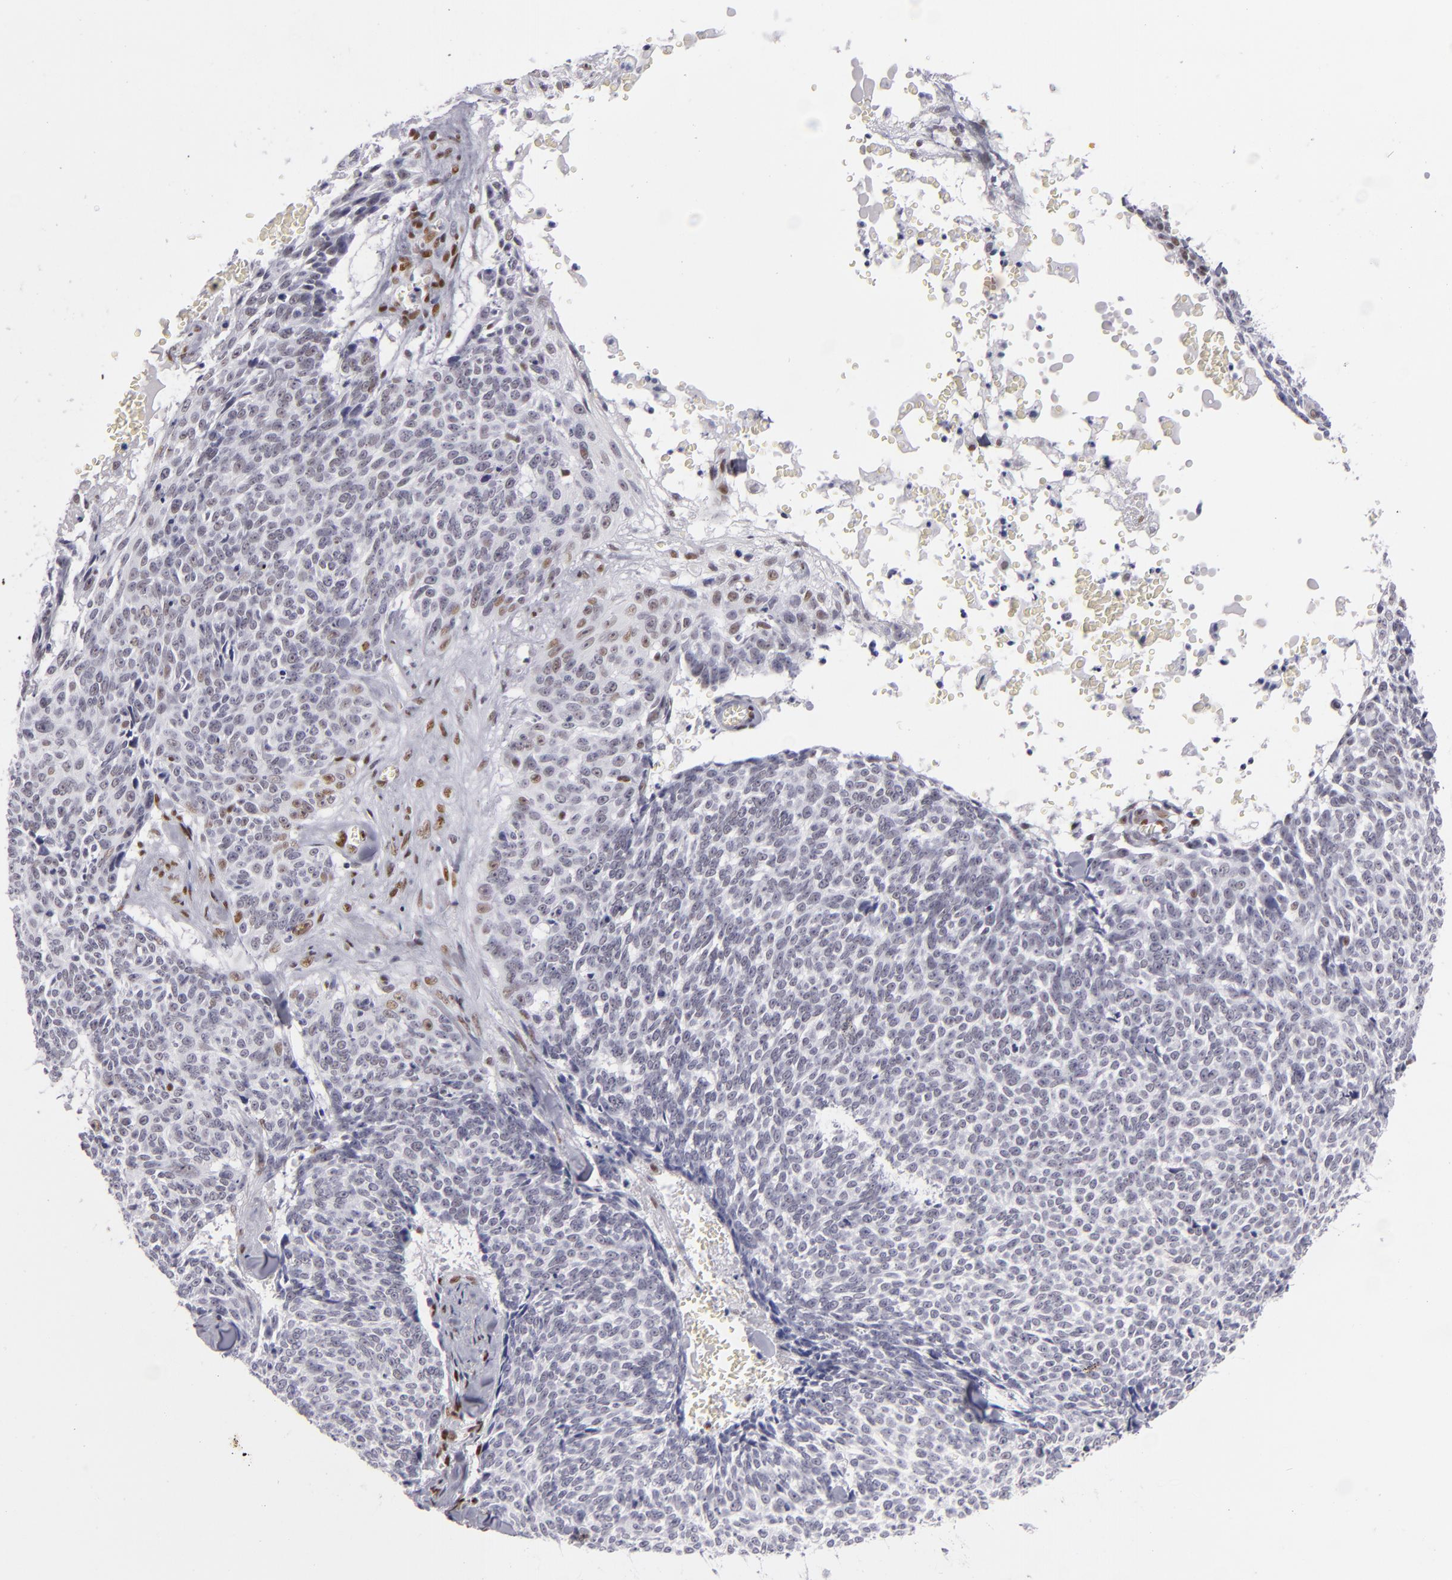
{"staining": {"intensity": "weak", "quantity": "25%-75%", "location": "nuclear"}, "tissue": "skin cancer", "cell_type": "Tumor cells", "image_type": "cancer", "snomed": [{"axis": "morphology", "description": "Basal cell carcinoma"}, {"axis": "topography", "description": "Skin"}], "caption": "Skin cancer stained with a protein marker reveals weak staining in tumor cells.", "gene": "TOP3A", "patient": {"sex": "female", "age": 89}}